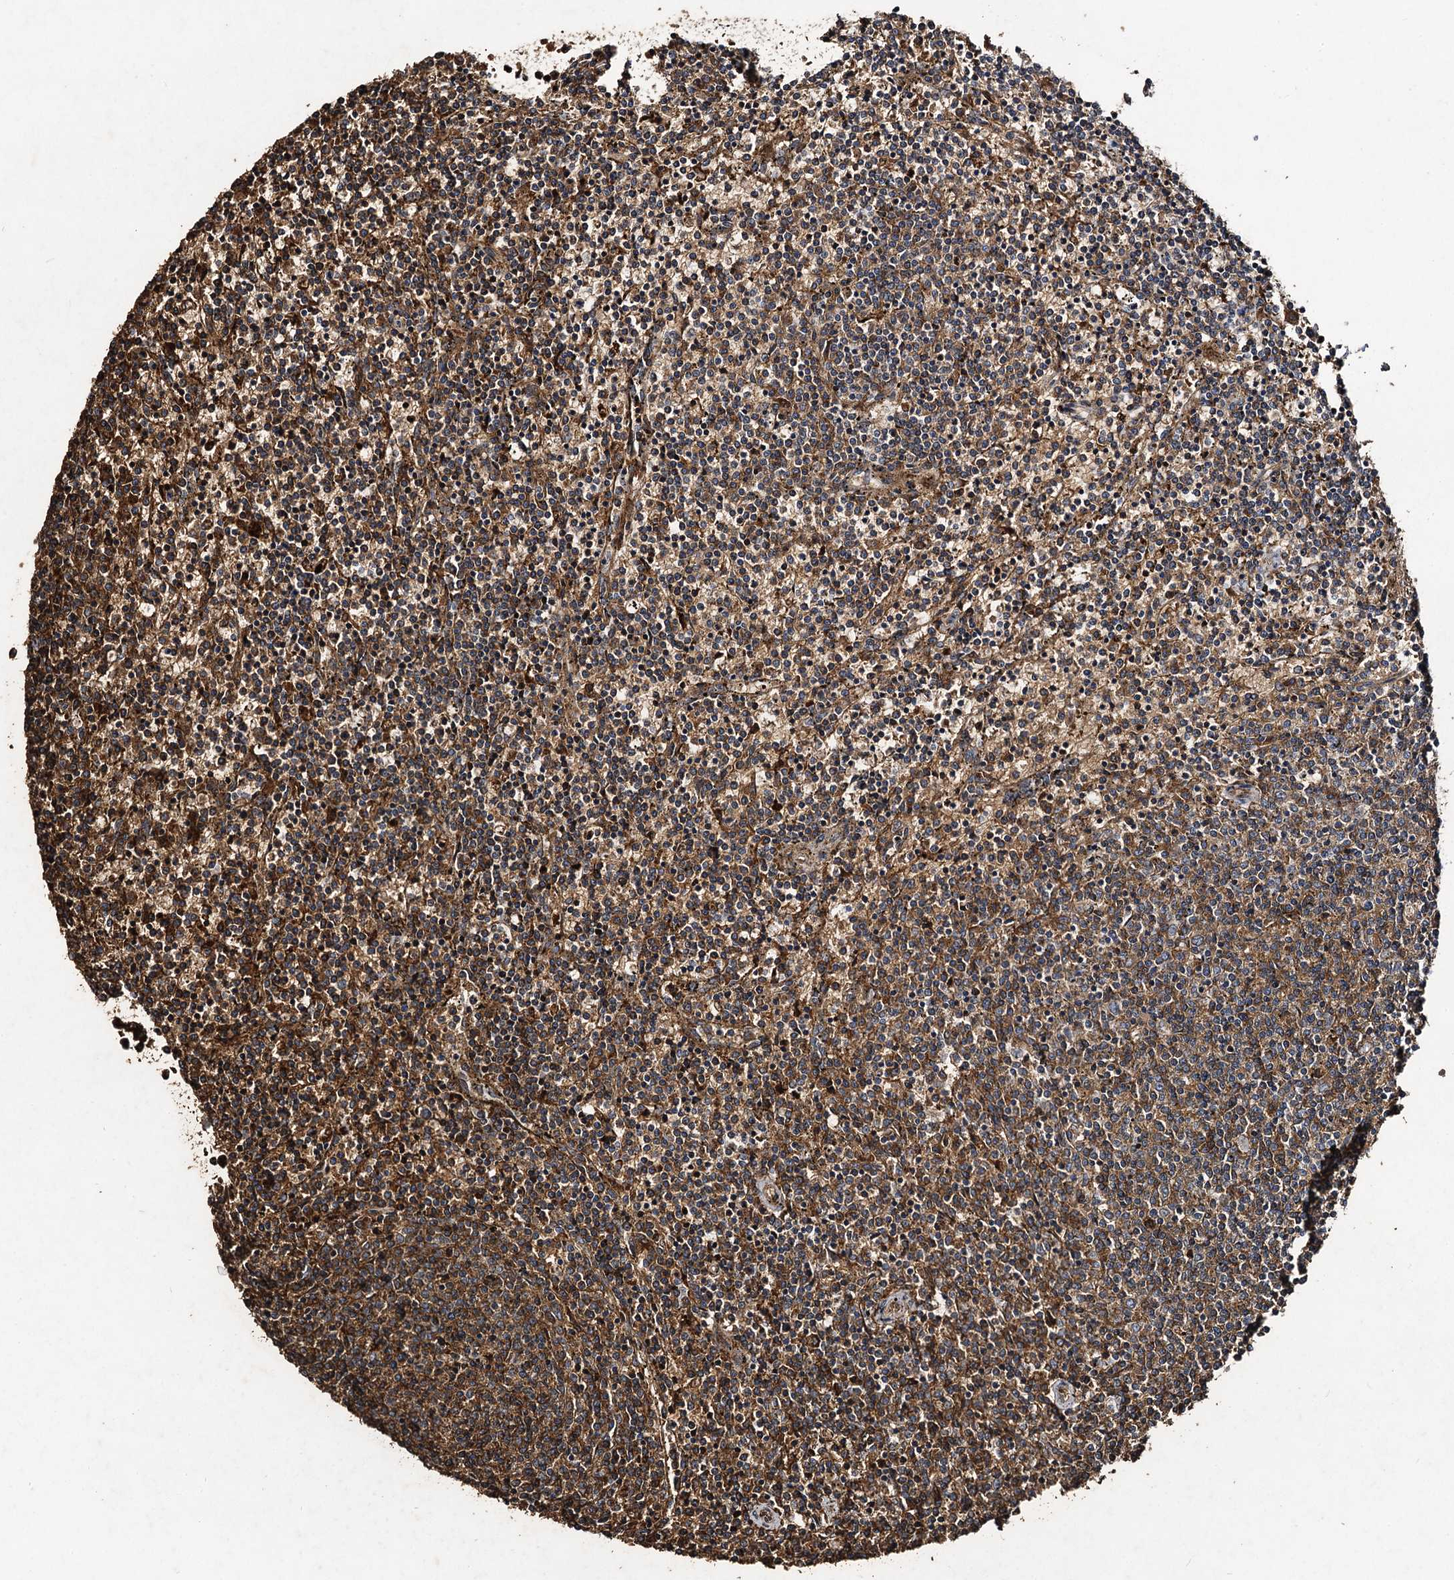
{"staining": {"intensity": "moderate", "quantity": ">75%", "location": "cytoplasmic/membranous"}, "tissue": "lymphoma", "cell_type": "Tumor cells", "image_type": "cancer", "snomed": [{"axis": "morphology", "description": "Malignant lymphoma, non-Hodgkin's type, Low grade"}, {"axis": "topography", "description": "Spleen"}], "caption": "This is an image of IHC staining of lymphoma, which shows moderate staining in the cytoplasmic/membranous of tumor cells.", "gene": "NOTCH2NLA", "patient": {"sex": "female", "age": 50}}